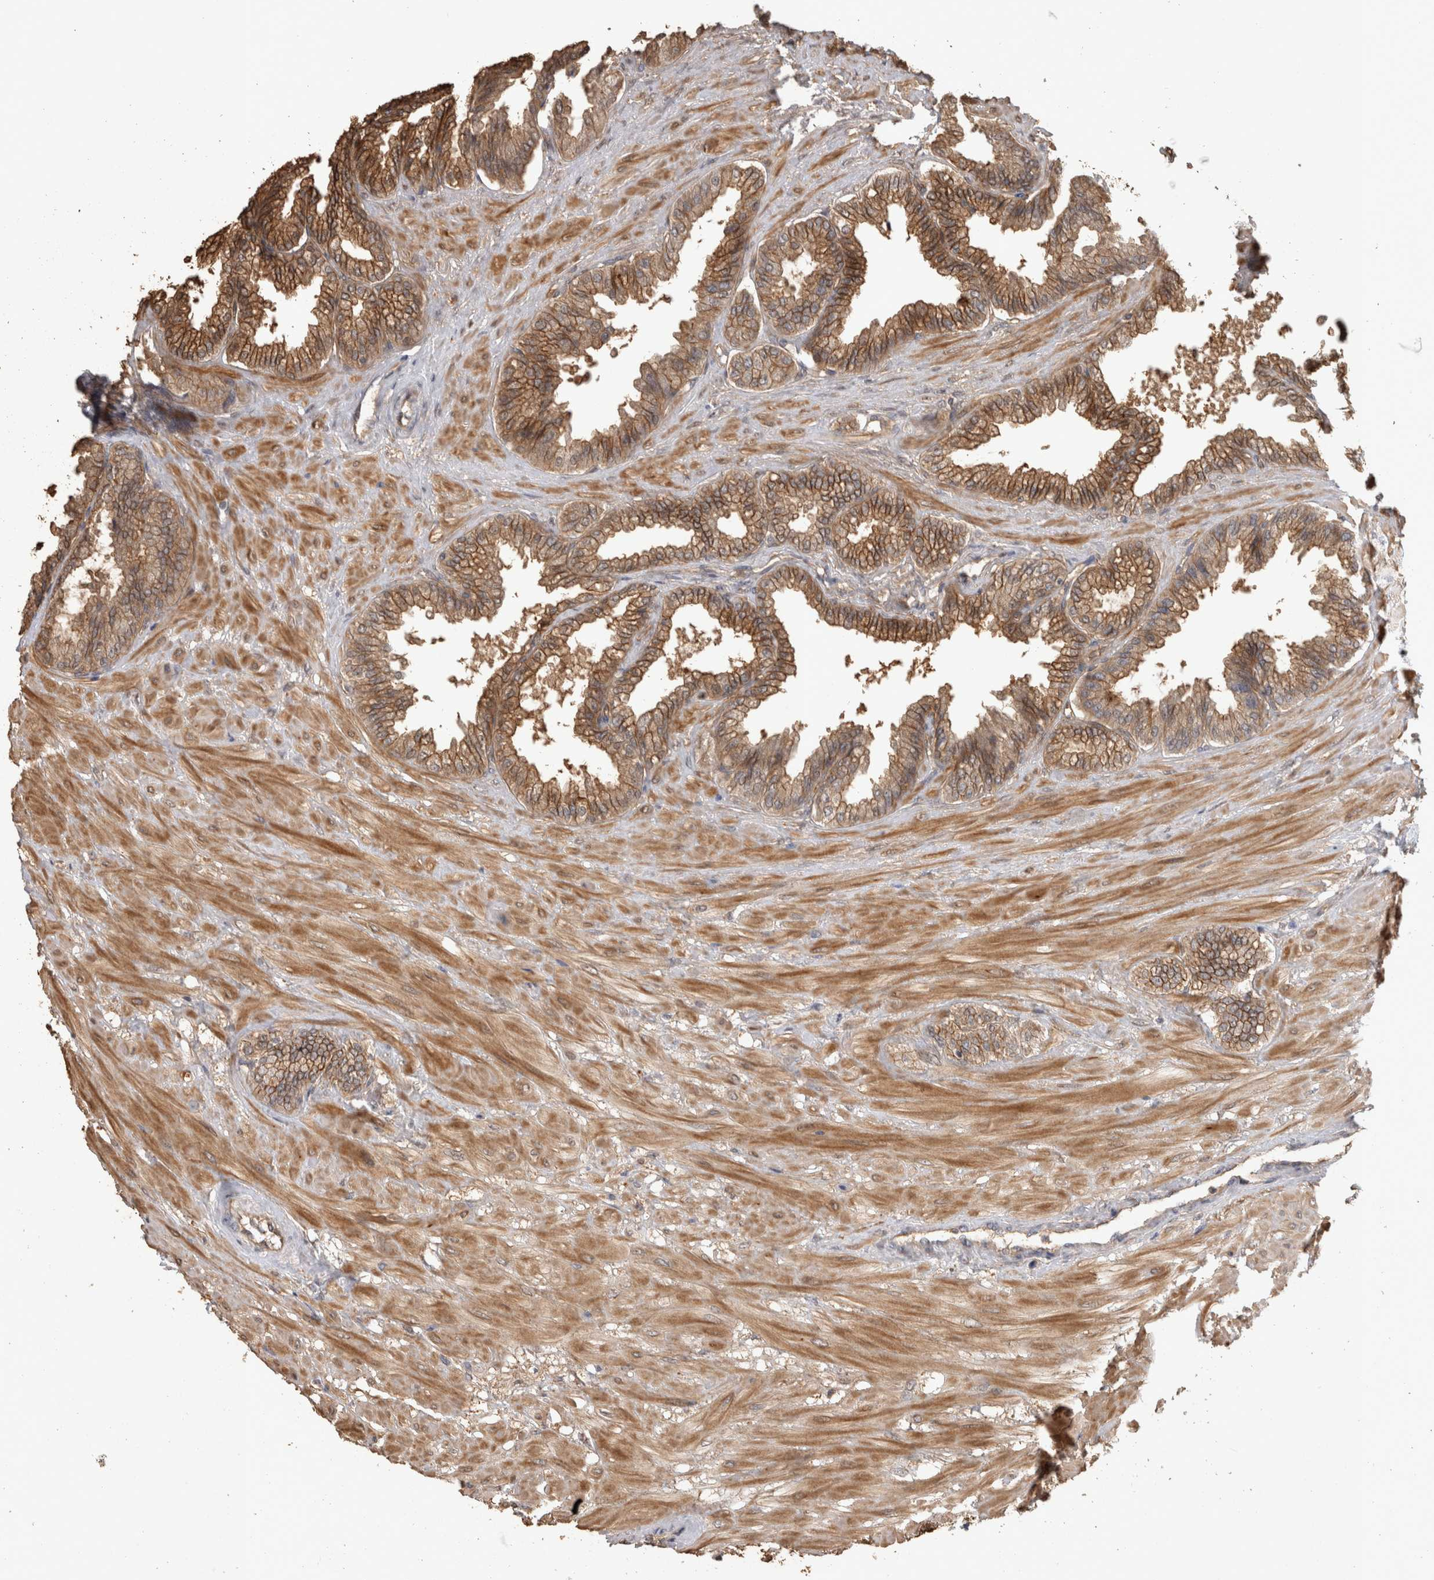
{"staining": {"intensity": "moderate", "quantity": ">75%", "location": "cytoplasmic/membranous"}, "tissue": "seminal vesicle", "cell_type": "Glandular cells", "image_type": "normal", "snomed": [{"axis": "morphology", "description": "Normal tissue, NOS"}, {"axis": "topography", "description": "Seminal veicle"}], "caption": "Protein staining of unremarkable seminal vesicle displays moderate cytoplasmic/membranous expression in approximately >75% of glandular cells.", "gene": "RHPN1", "patient": {"sex": "male", "age": 46}}